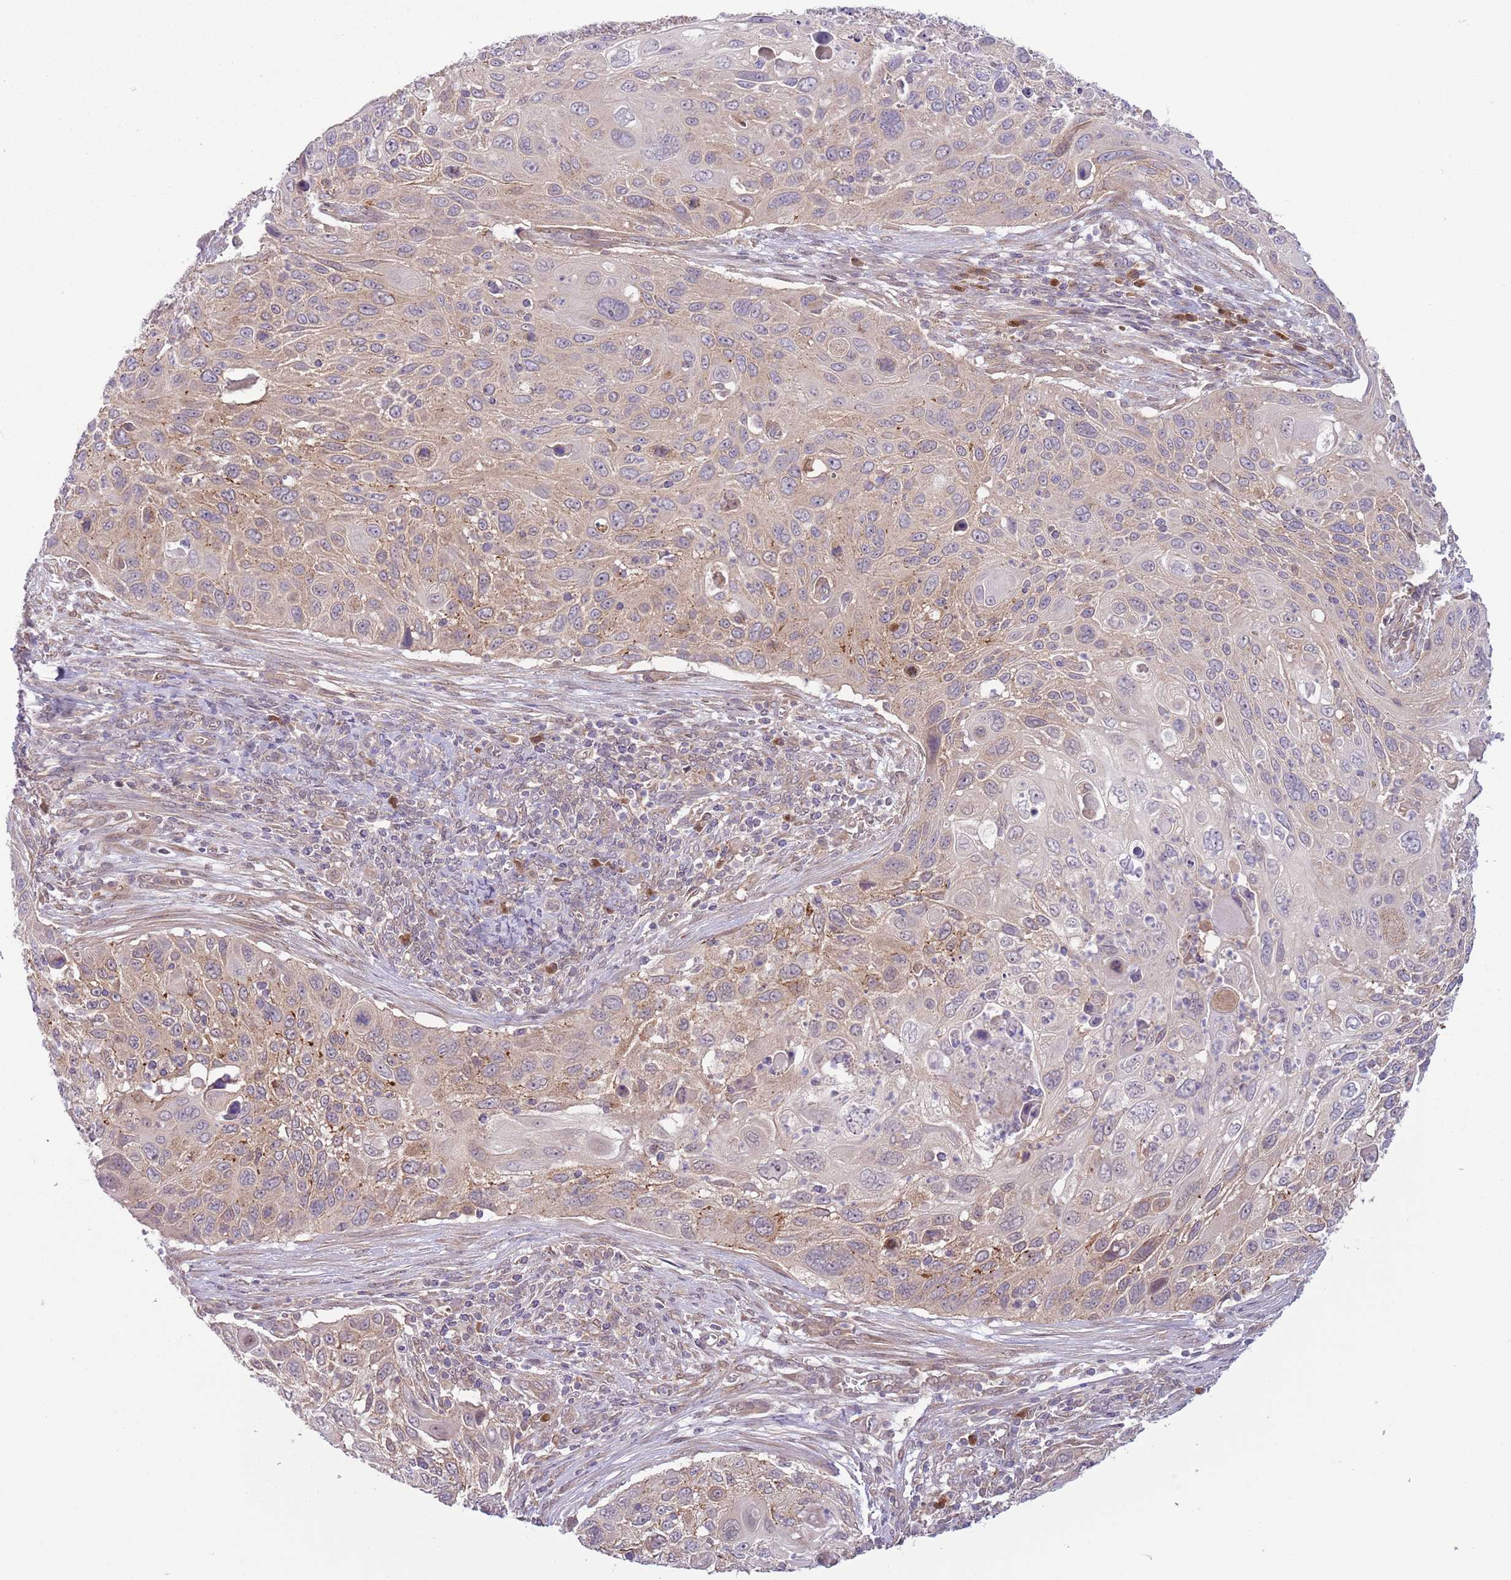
{"staining": {"intensity": "weak", "quantity": "25%-75%", "location": "cytoplasmic/membranous"}, "tissue": "cervical cancer", "cell_type": "Tumor cells", "image_type": "cancer", "snomed": [{"axis": "morphology", "description": "Squamous cell carcinoma, NOS"}, {"axis": "topography", "description": "Cervix"}], "caption": "Immunohistochemistry photomicrograph of neoplastic tissue: cervical squamous cell carcinoma stained using immunohistochemistry (IHC) demonstrates low levels of weak protein expression localized specifically in the cytoplasmic/membranous of tumor cells, appearing as a cytoplasmic/membranous brown color.", "gene": "COPE", "patient": {"sex": "female", "age": 70}}